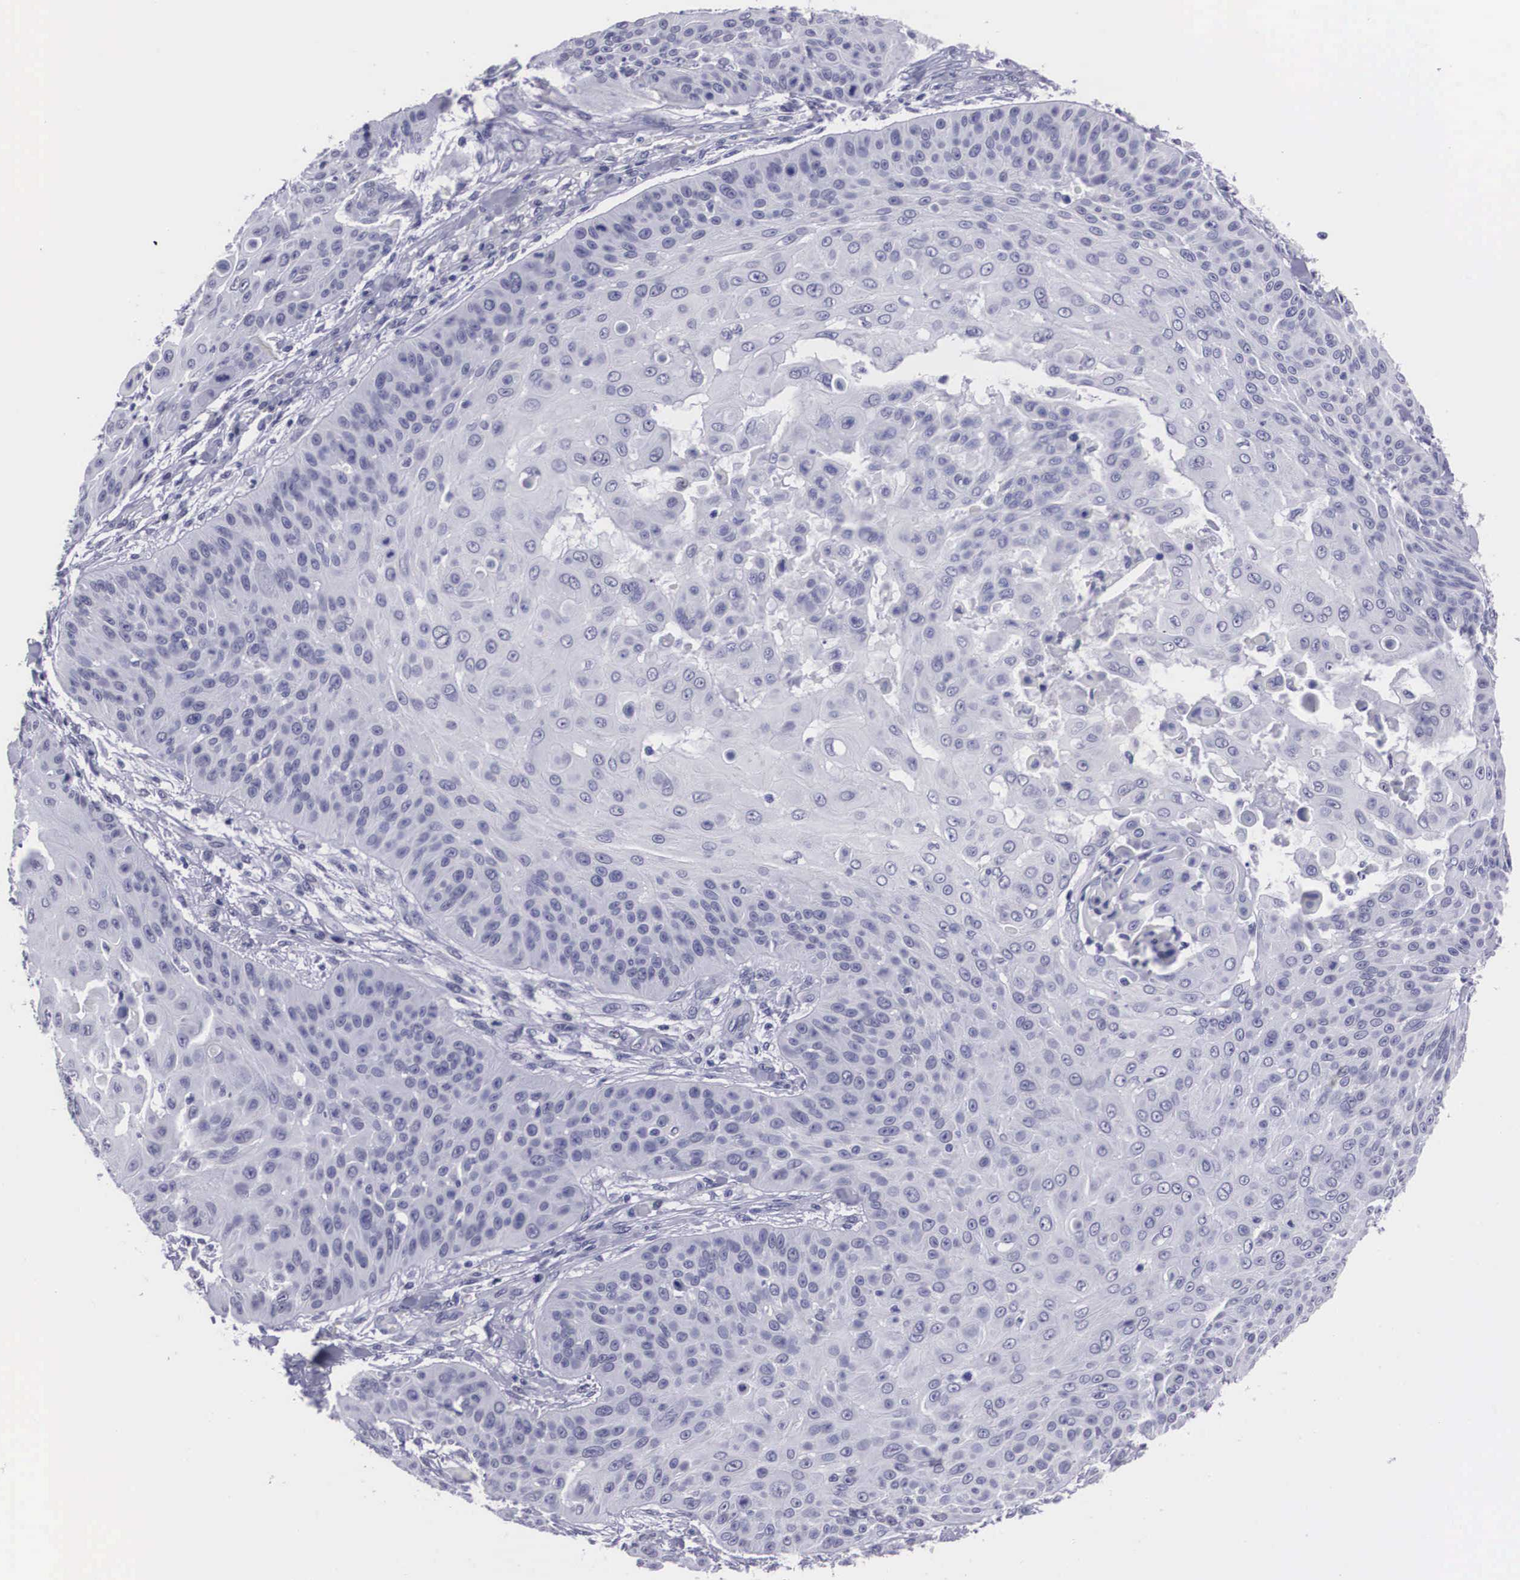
{"staining": {"intensity": "negative", "quantity": "none", "location": "none"}, "tissue": "skin cancer", "cell_type": "Tumor cells", "image_type": "cancer", "snomed": [{"axis": "morphology", "description": "Squamous cell carcinoma, NOS"}, {"axis": "topography", "description": "Skin"}], "caption": "The IHC micrograph has no significant expression in tumor cells of skin squamous cell carcinoma tissue. (DAB (3,3'-diaminobenzidine) immunohistochemistry (IHC) with hematoxylin counter stain).", "gene": "C22orf31", "patient": {"sex": "male", "age": 82}}